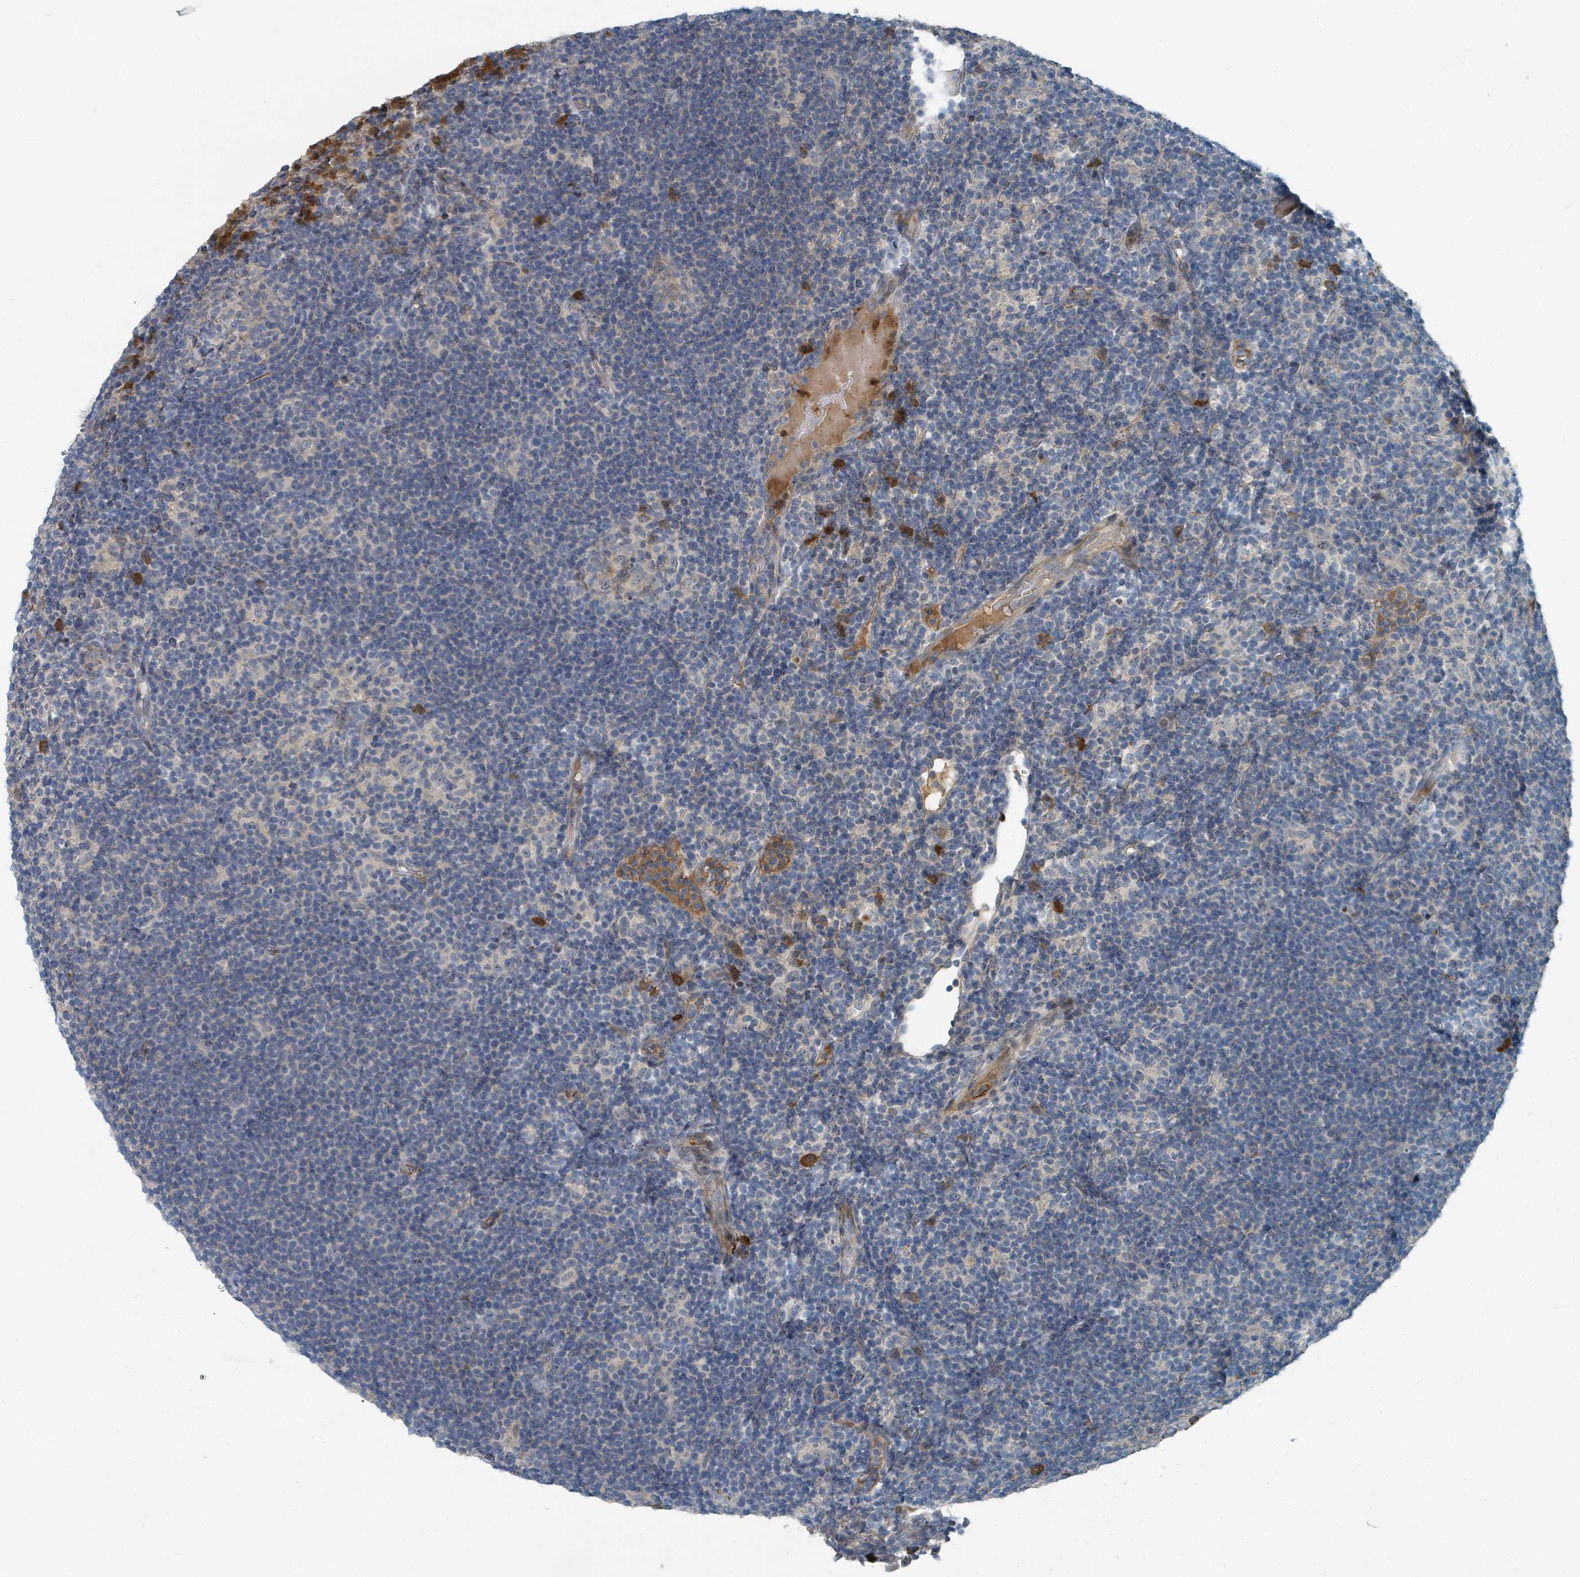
{"staining": {"intensity": "negative", "quantity": "none", "location": "none"}, "tissue": "lymphoma", "cell_type": "Tumor cells", "image_type": "cancer", "snomed": [{"axis": "morphology", "description": "Hodgkin's disease, NOS"}, {"axis": "topography", "description": "Lymph node"}], "caption": "Hodgkin's disease was stained to show a protein in brown. There is no significant positivity in tumor cells.", "gene": "SLC44A5", "patient": {"sex": "female", "age": 57}}